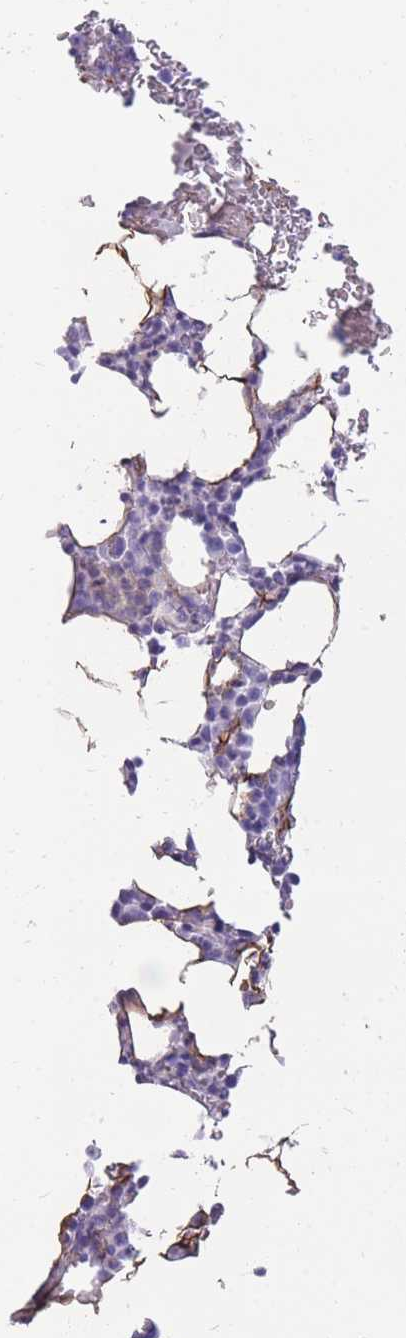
{"staining": {"intensity": "moderate", "quantity": "<25%", "location": "cytoplasmic/membranous"}, "tissue": "bone marrow", "cell_type": "Hematopoietic cells", "image_type": "normal", "snomed": [{"axis": "morphology", "description": "Normal tissue, NOS"}, {"axis": "morphology", "description": "Inflammation, NOS"}, {"axis": "topography", "description": "Bone marrow"}], "caption": "A micrograph showing moderate cytoplasmic/membranous staining in approximately <25% of hematopoietic cells in unremarkable bone marrow, as visualized by brown immunohistochemical staining.", "gene": "RGS11", "patient": {"sex": "male", "age": 41}}